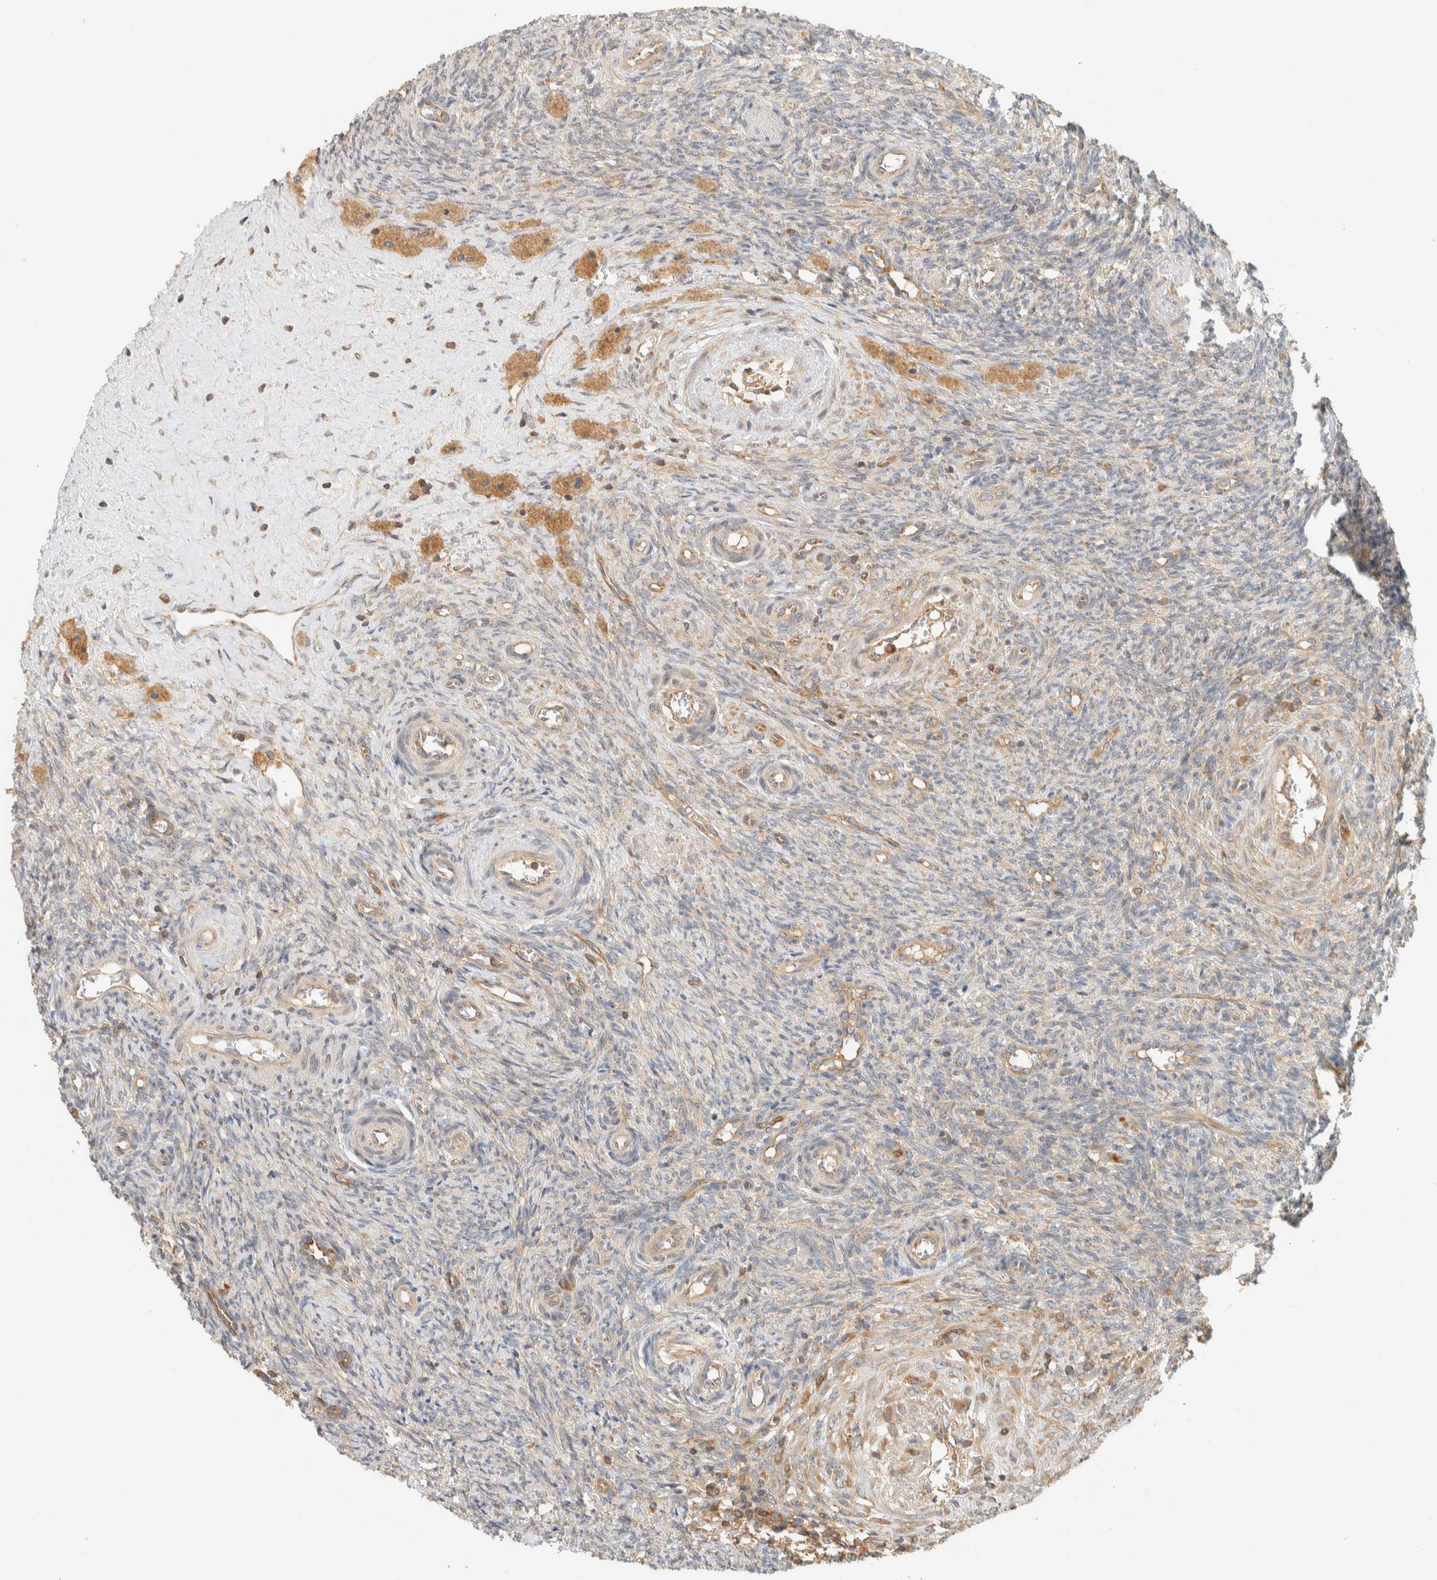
{"staining": {"intensity": "strong", "quantity": ">75%", "location": "cytoplasmic/membranous"}, "tissue": "ovary", "cell_type": "Follicle cells", "image_type": "normal", "snomed": [{"axis": "morphology", "description": "Normal tissue, NOS"}, {"axis": "topography", "description": "Ovary"}], "caption": "Follicle cells display high levels of strong cytoplasmic/membranous positivity in approximately >75% of cells in benign ovary. The protein of interest is shown in brown color, while the nuclei are stained blue.", "gene": "ARFGEF1", "patient": {"sex": "female", "age": 41}}